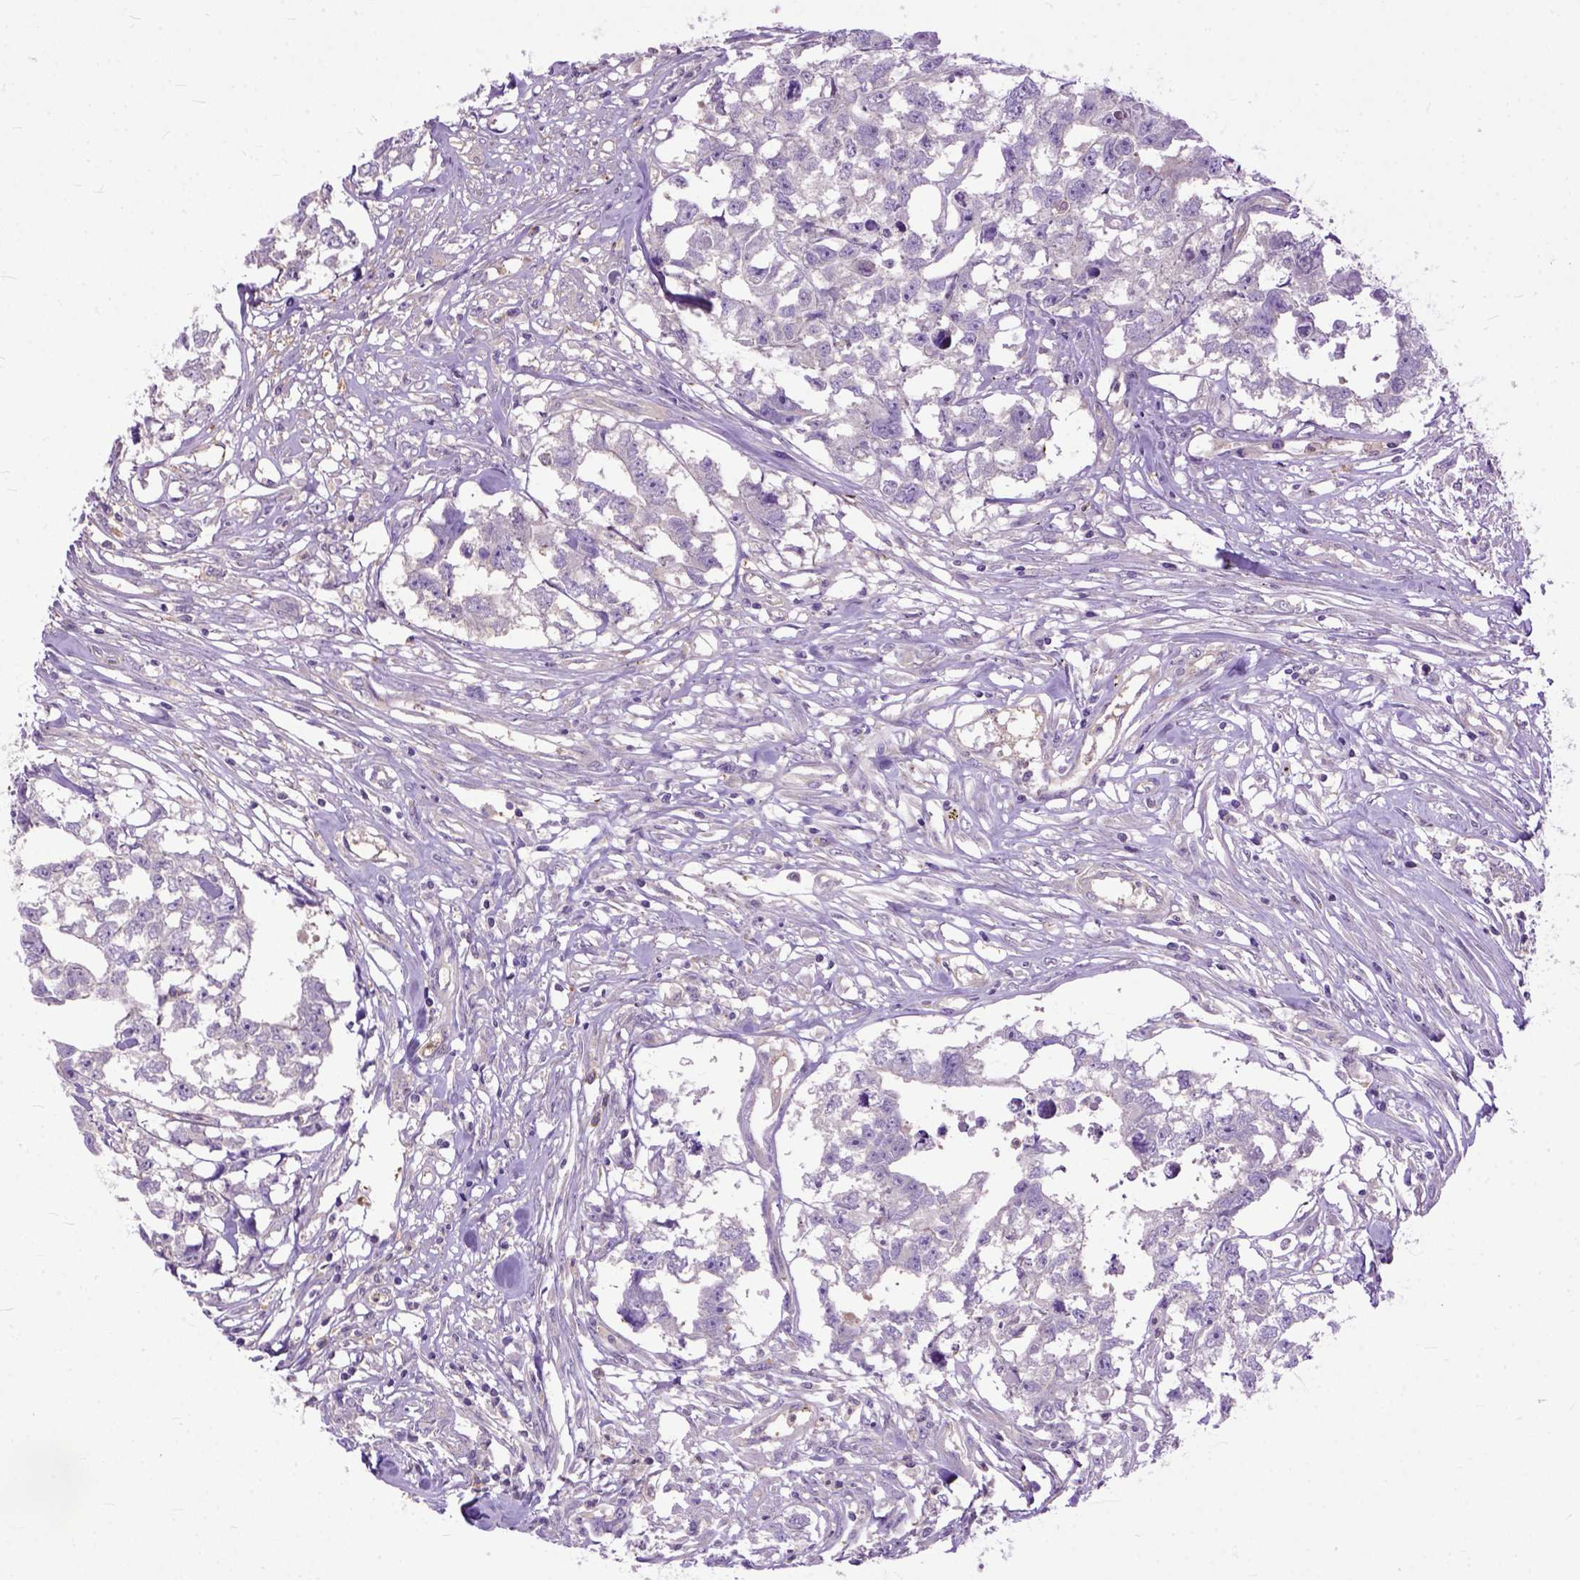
{"staining": {"intensity": "negative", "quantity": "none", "location": "none"}, "tissue": "testis cancer", "cell_type": "Tumor cells", "image_type": "cancer", "snomed": [{"axis": "morphology", "description": "Carcinoma, Embryonal, NOS"}, {"axis": "morphology", "description": "Teratoma, malignant, NOS"}, {"axis": "topography", "description": "Testis"}], "caption": "DAB (3,3'-diaminobenzidine) immunohistochemical staining of human testis cancer shows no significant expression in tumor cells.", "gene": "NAMPT", "patient": {"sex": "male", "age": 44}}